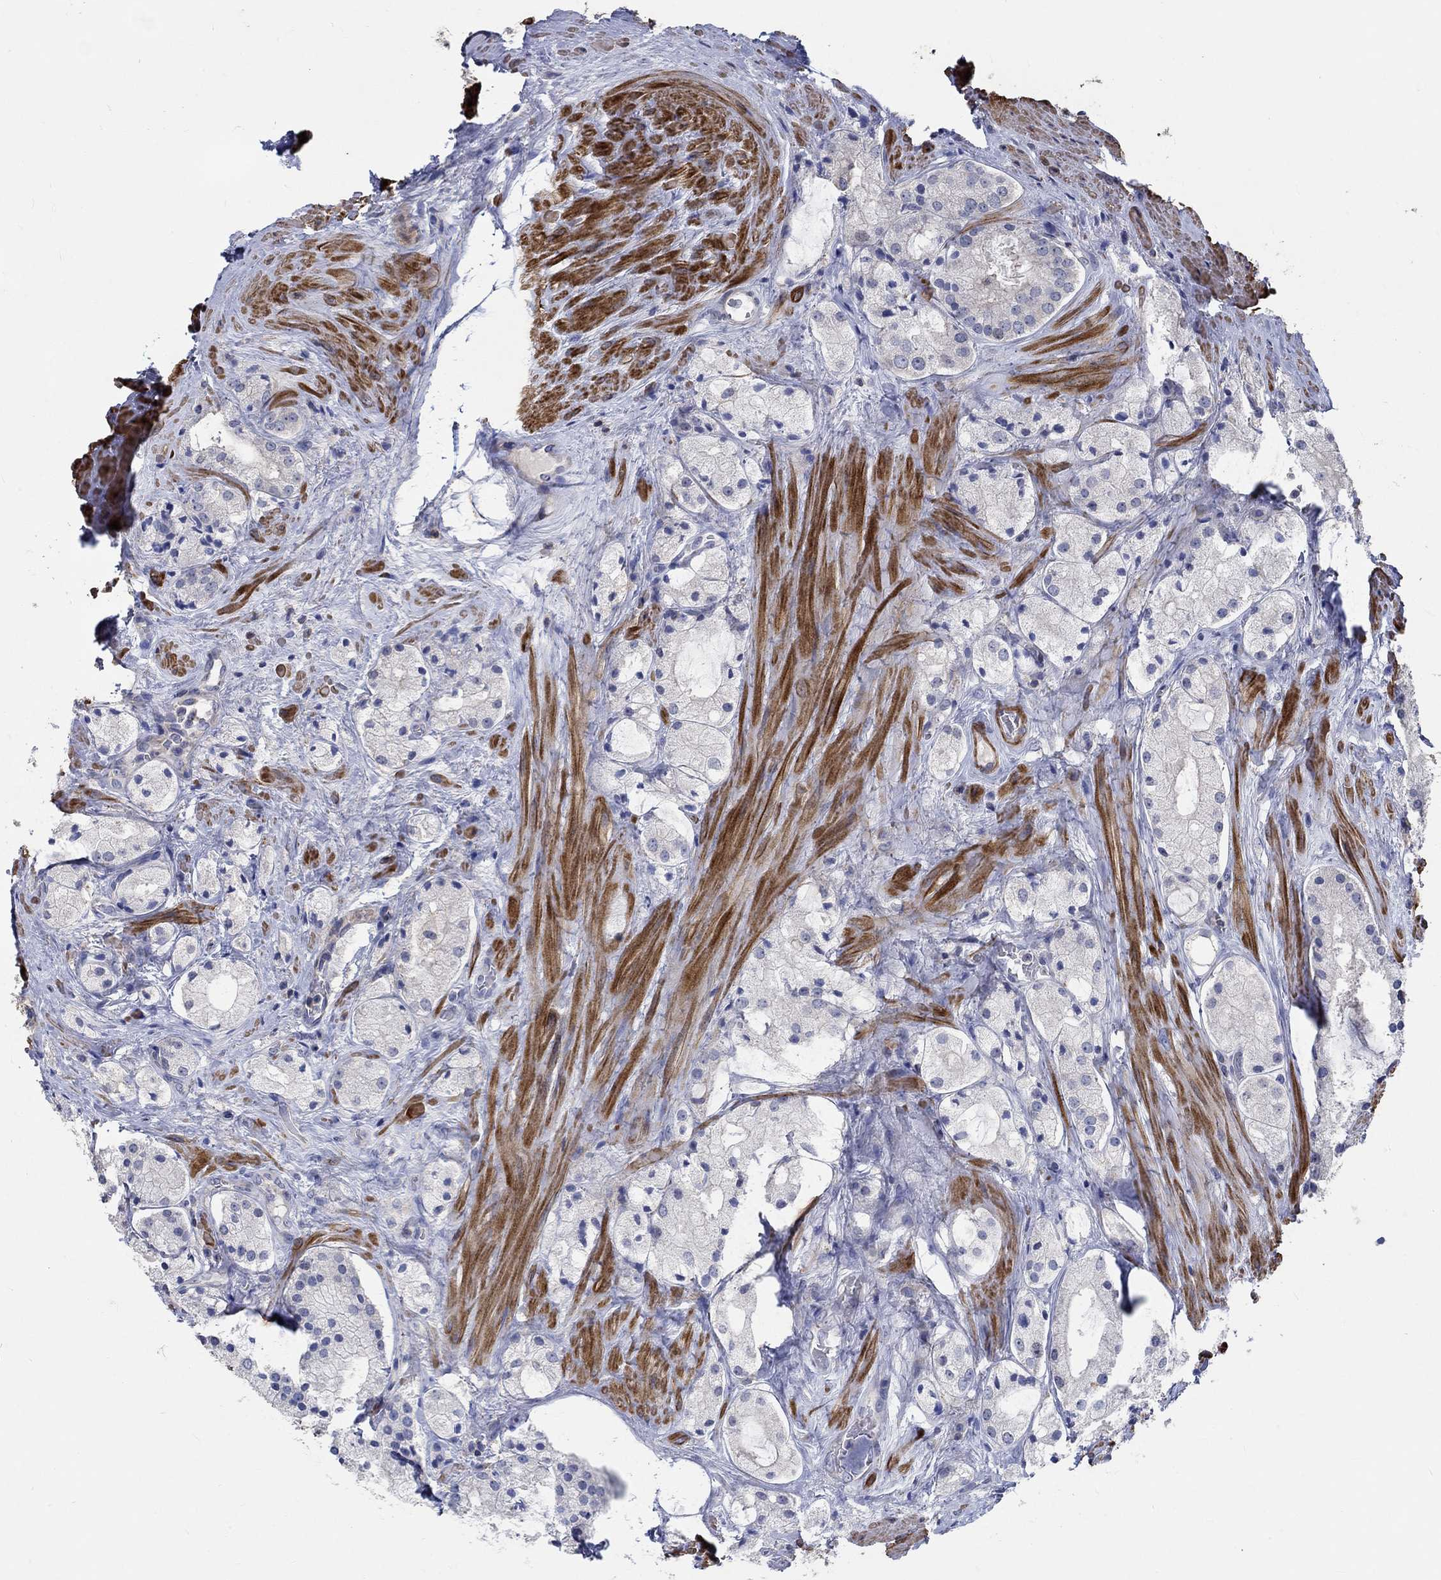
{"staining": {"intensity": "negative", "quantity": "none", "location": "none"}, "tissue": "prostate cancer", "cell_type": "Tumor cells", "image_type": "cancer", "snomed": [{"axis": "morphology", "description": "Adenocarcinoma, NOS"}, {"axis": "morphology", "description": "Adenocarcinoma, High grade"}, {"axis": "topography", "description": "Prostate"}], "caption": "DAB immunohistochemical staining of human prostate cancer (adenocarcinoma) reveals no significant positivity in tumor cells.", "gene": "TNFAIP8L3", "patient": {"sex": "male", "age": 64}}